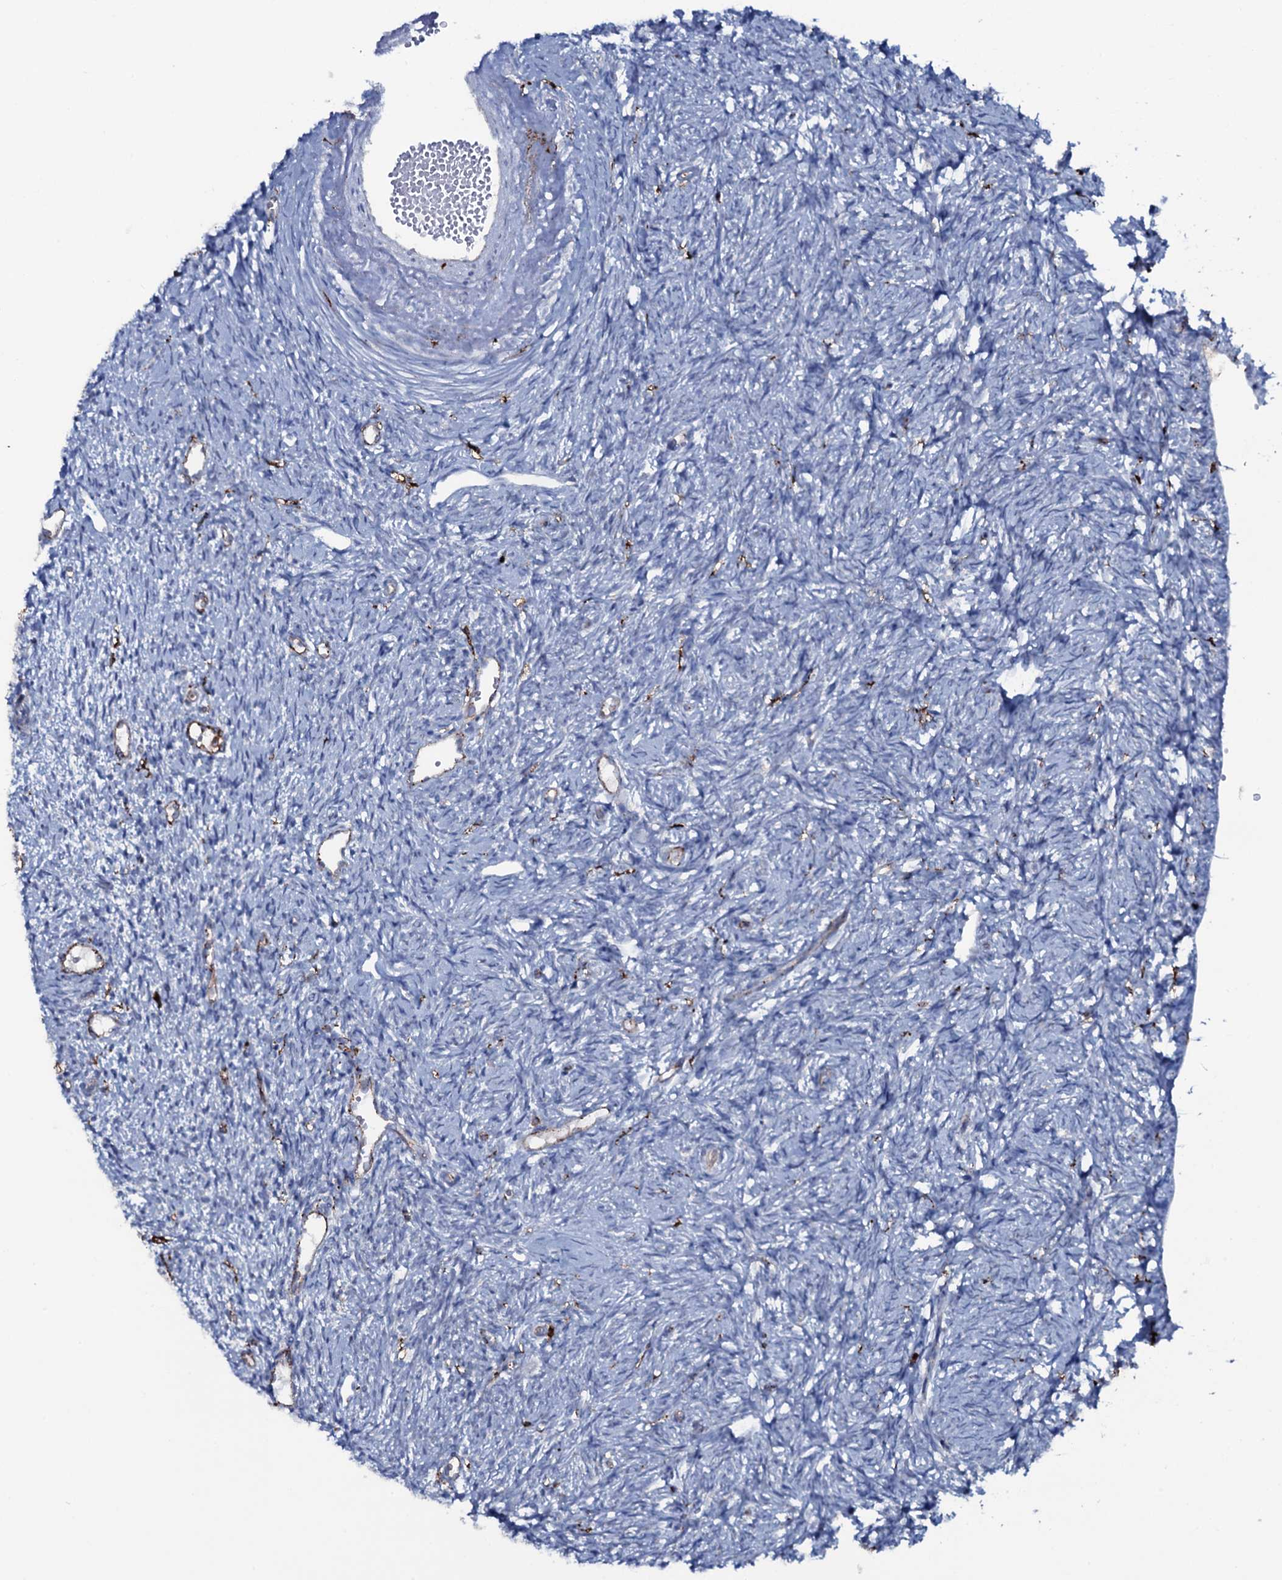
{"staining": {"intensity": "negative", "quantity": "none", "location": "none"}, "tissue": "ovary", "cell_type": "Follicle cells", "image_type": "normal", "snomed": [{"axis": "morphology", "description": "Normal tissue, NOS"}, {"axis": "topography", "description": "Ovary"}], "caption": "The micrograph reveals no staining of follicle cells in unremarkable ovary.", "gene": "OSBPL2", "patient": {"sex": "female", "age": 51}}